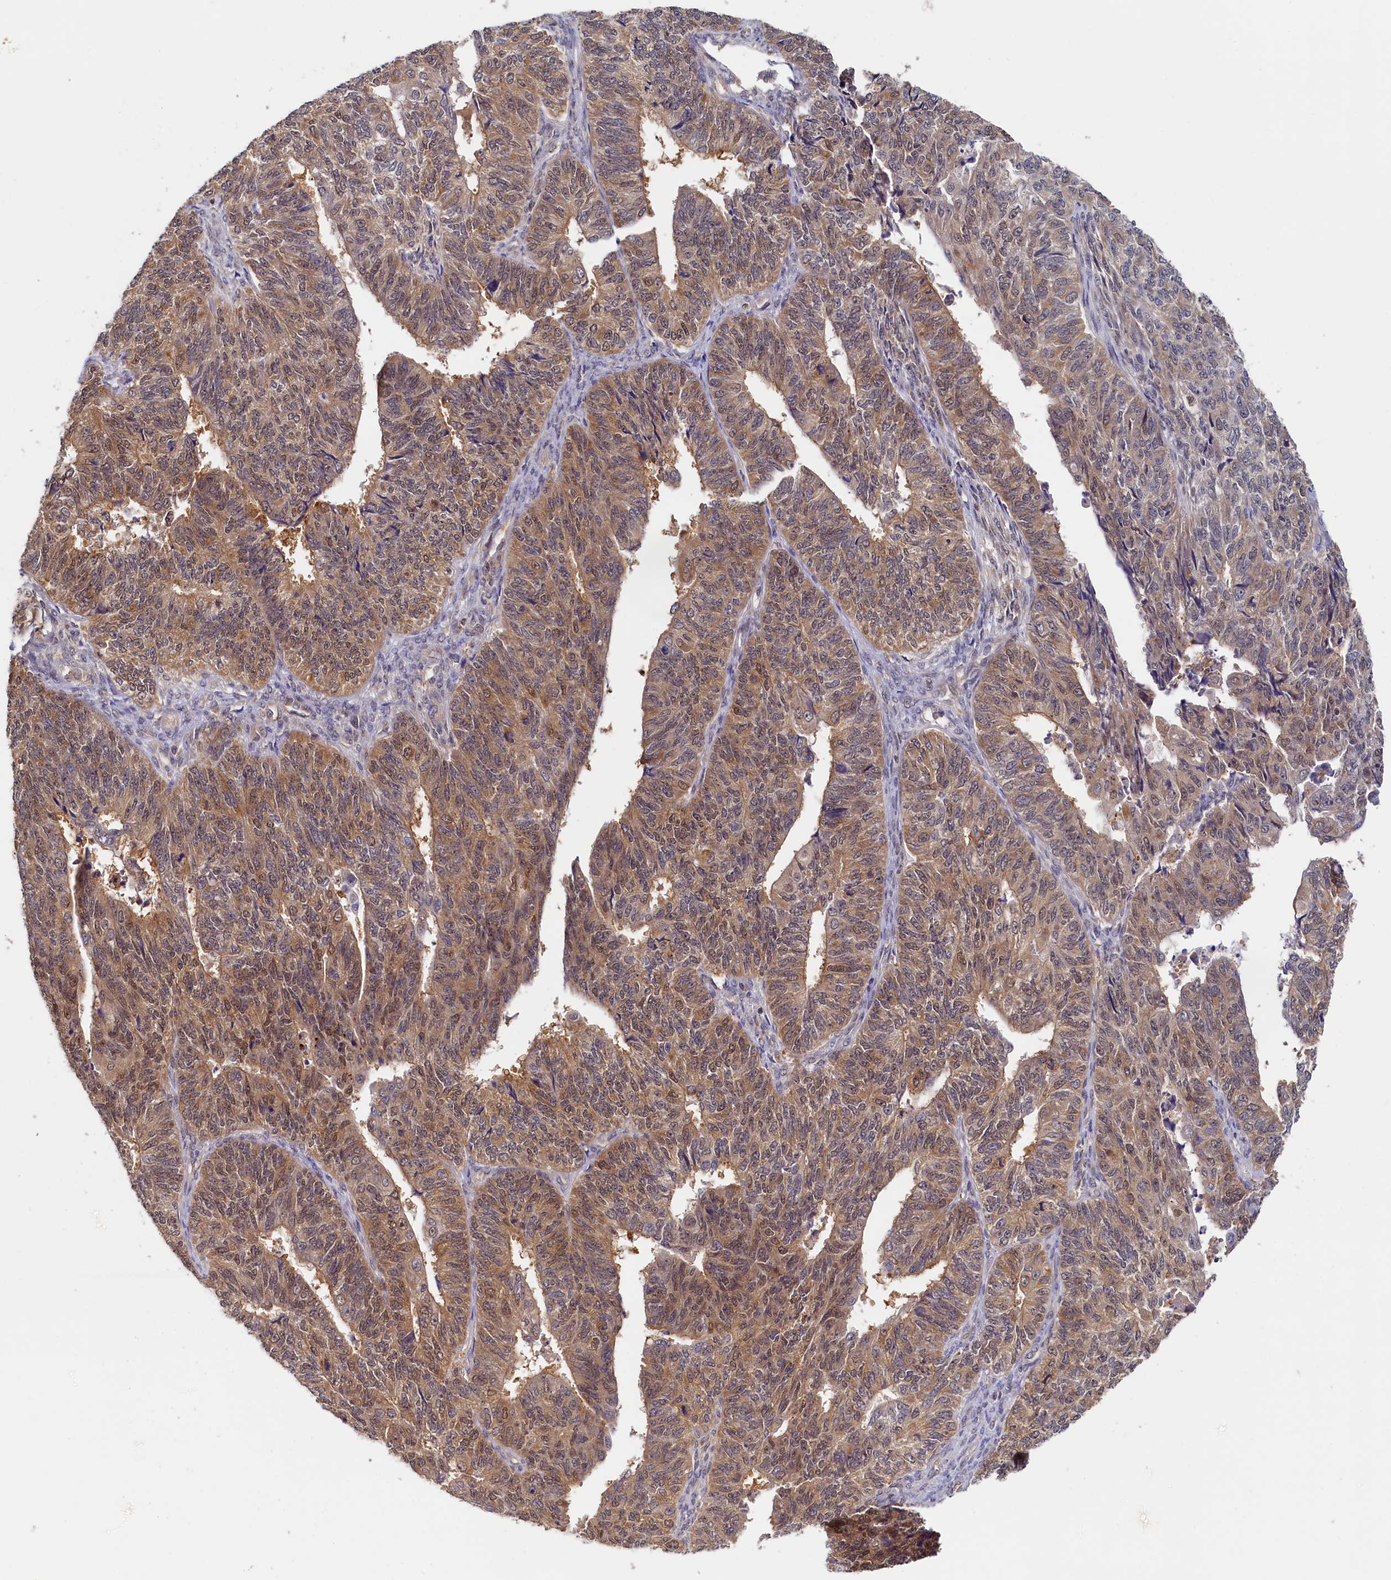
{"staining": {"intensity": "moderate", "quantity": "25%-75%", "location": "cytoplasmic/membranous,nuclear"}, "tissue": "endometrial cancer", "cell_type": "Tumor cells", "image_type": "cancer", "snomed": [{"axis": "morphology", "description": "Adenocarcinoma, NOS"}, {"axis": "topography", "description": "Endometrium"}], "caption": "A brown stain highlights moderate cytoplasmic/membranous and nuclear staining of a protein in human endometrial cancer (adenocarcinoma) tumor cells.", "gene": "PAAF1", "patient": {"sex": "female", "age": 32}}